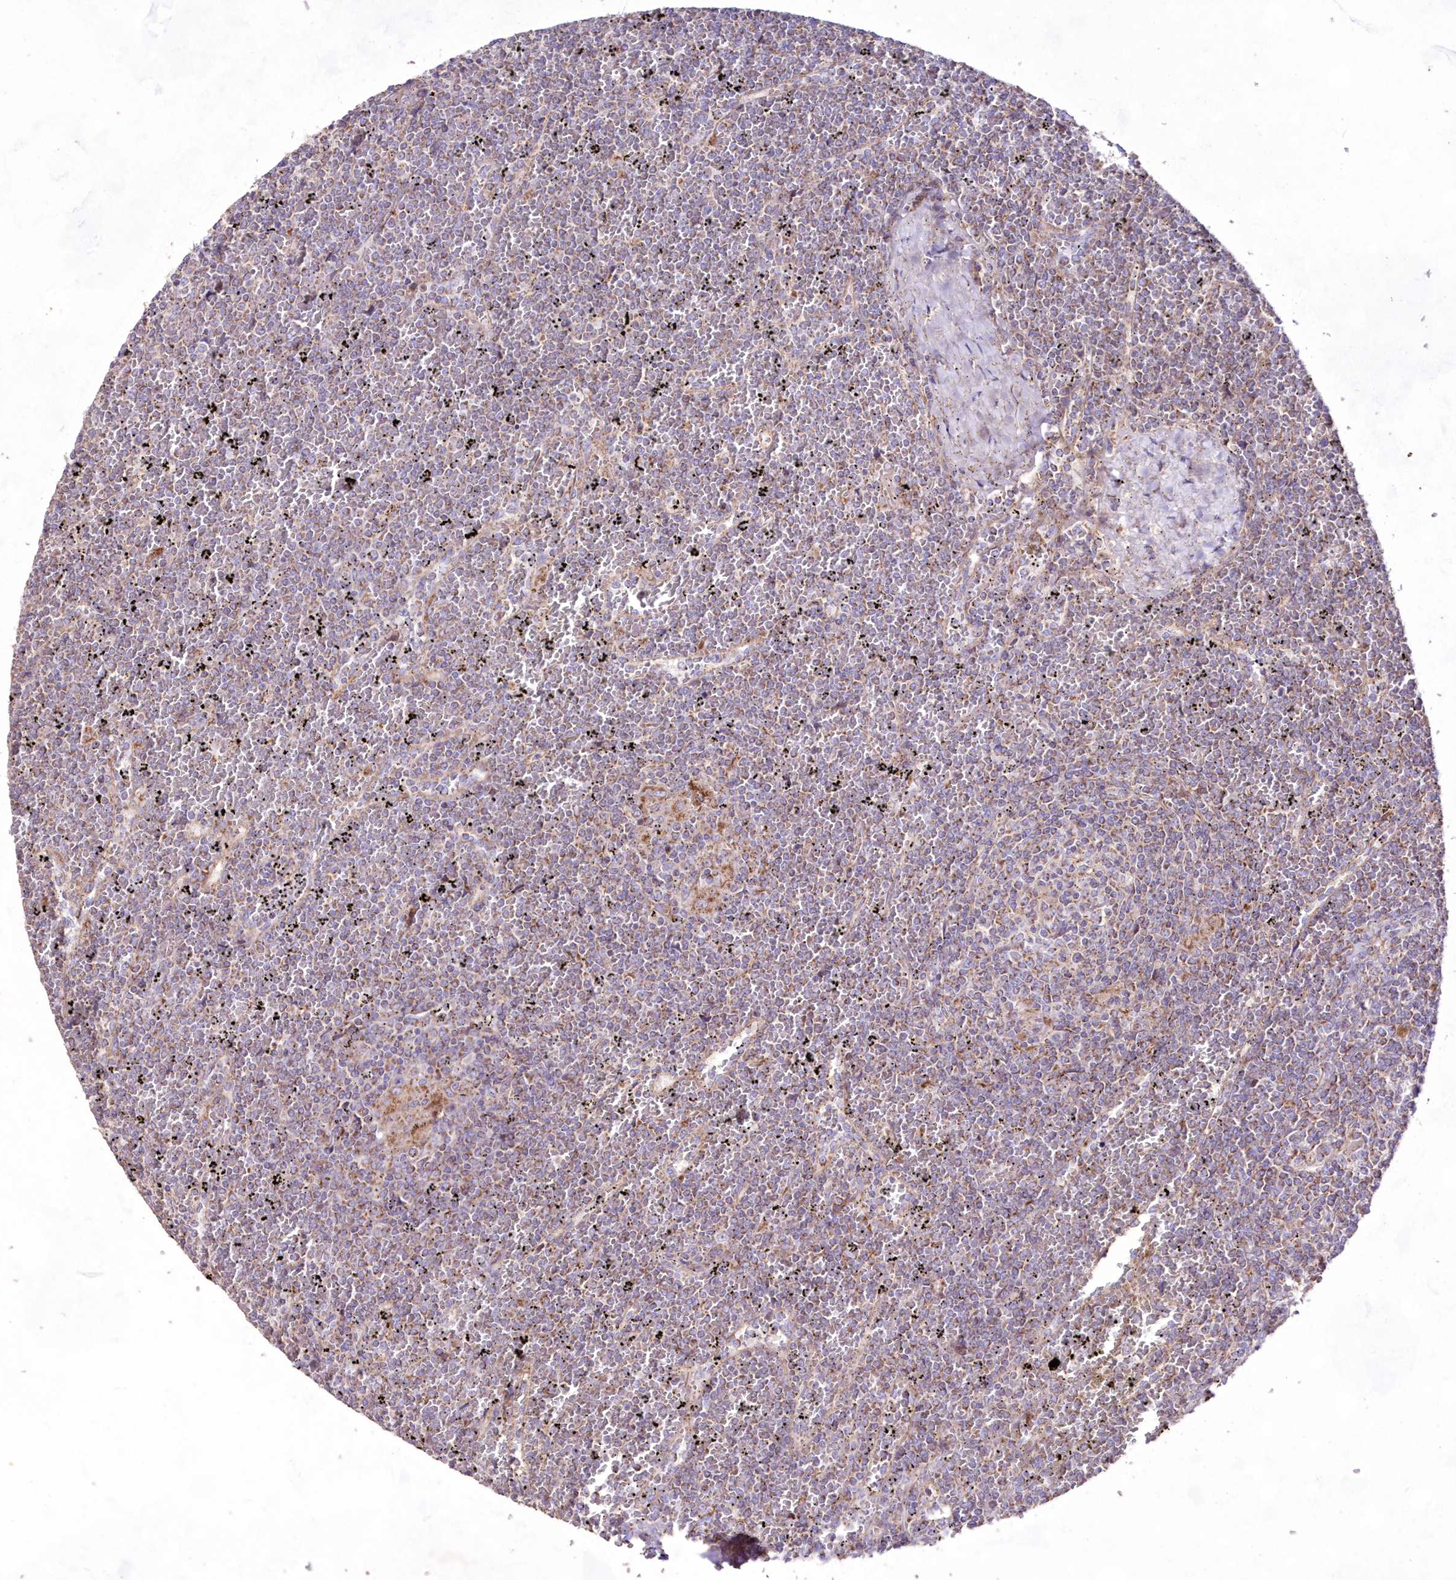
{"staining": {"intensity": "weak", "quantity": "25%-75%", "location": "cytoplasmic/membranous"}, "tissue": "lymphoma", "cell_type": "Tumor cells", "image_type": "cancer", "snomed": [{"axis": "morphology", "description": "Malignant lymphoma, non-Hodgkin's type, Low grade"}, {"axis": "topography", "description": "Spleen"}], "caption": "Lymphoma stained for a protein reveals weak cytoplasmic/membranous positivity in tumor cells. The protein is stained brown, and the nuclei are stained in blue (DAB IHC with brightfield microscopy, high magnification).", "gene": "HADHB", "patient": {"sex": "female", "age": 19}}